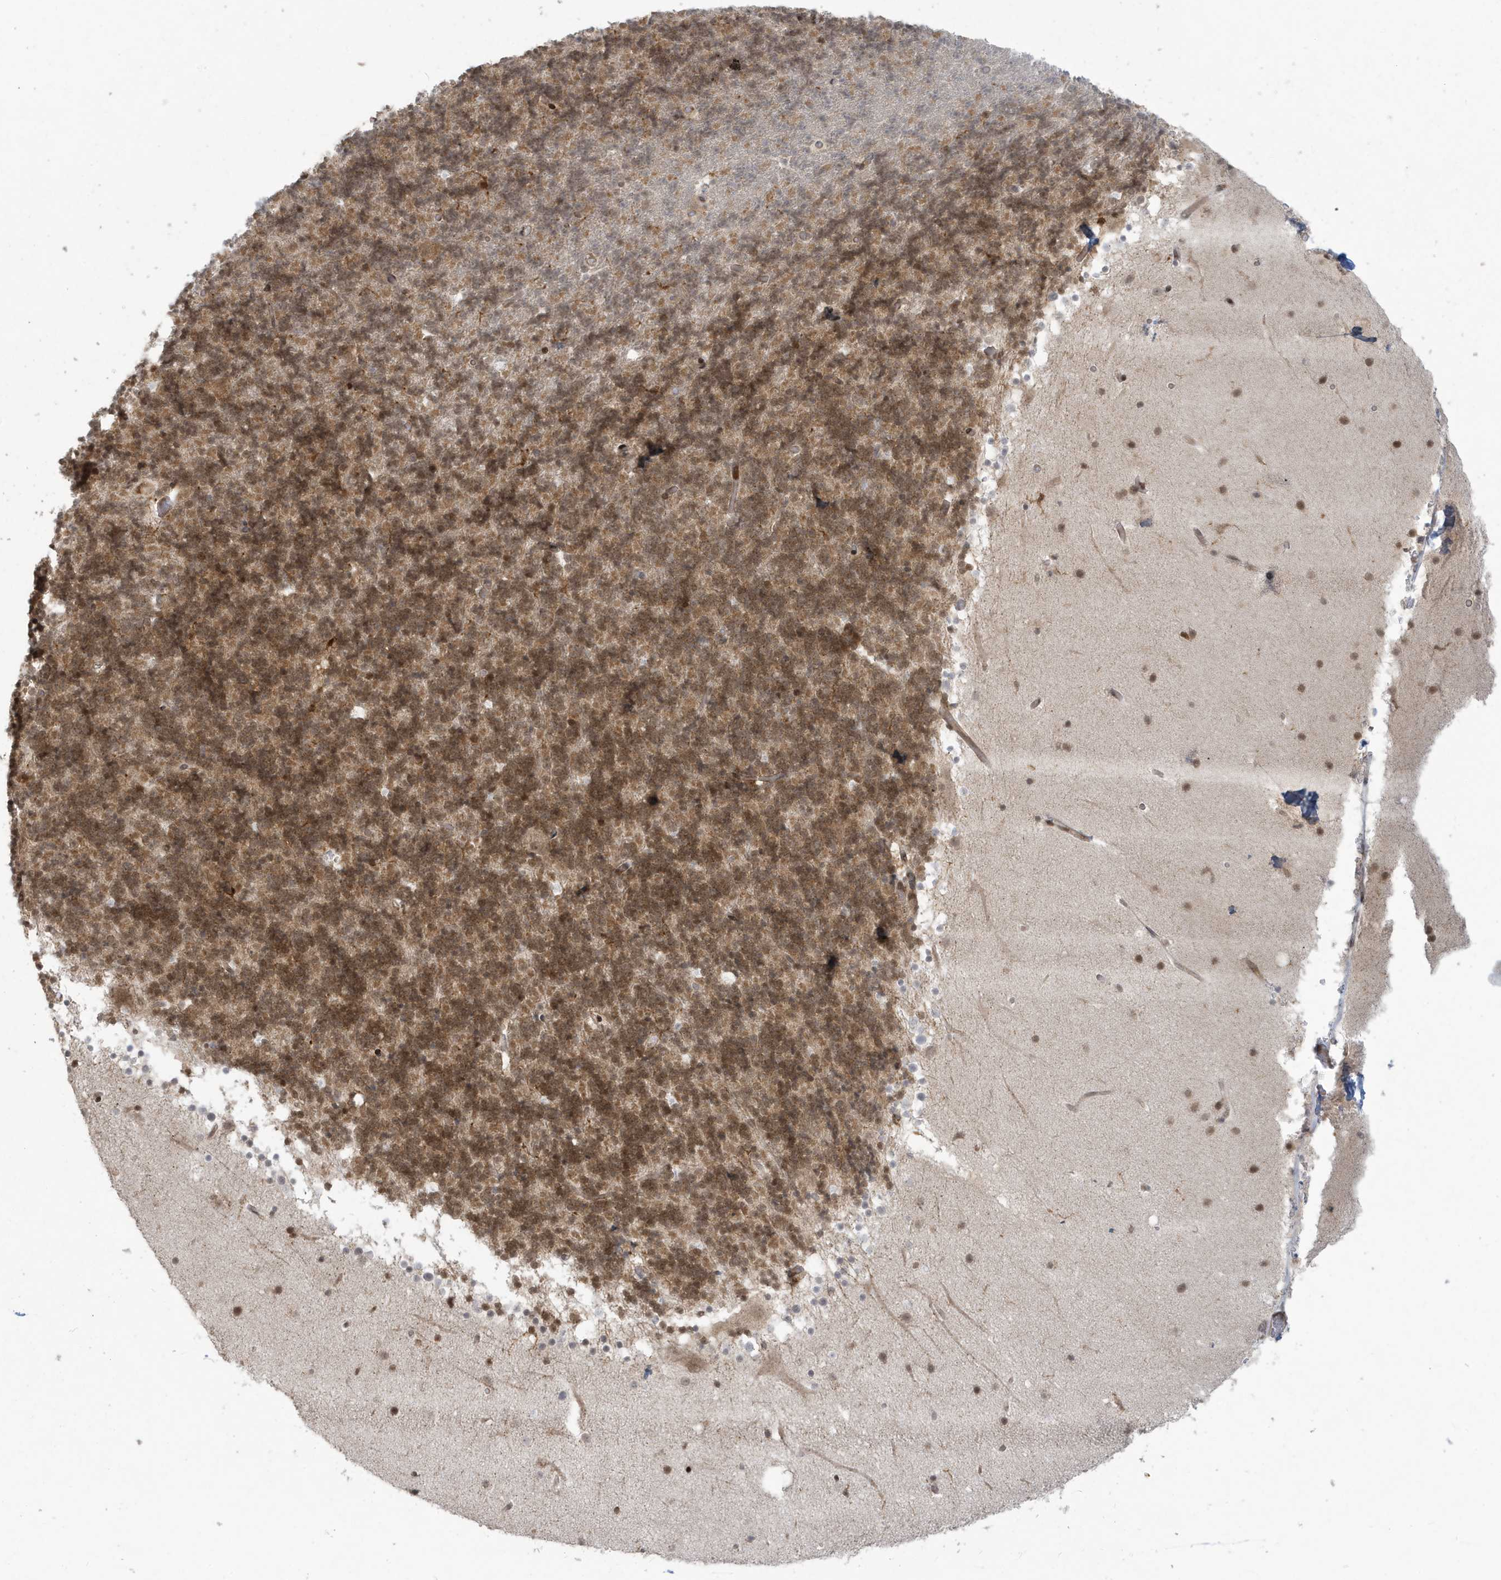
{"staining": {"intensity": "moderate", "quantity": "25%-75%", "location": "cytoplasmic/membranous,nuclear"}, "tissue": "cerebellum", "cell_type": "Cells in granular layer", "image_type": "normal", "snomed": [{"axis": "morphology", "description": "Normal tissue, NOS"}, {"axis": "topography", "description": "Cerebellum"}], "caption": "The photomicrograph displays immunohistochemical staining of normal cerebellum. There is moderate cytoplasmic/membranous,nuclear staining is identified in approximately 25%-75% of cells in granular layer.", "gene": "C1orf52", "patient": {"sex": "male", "age": 57}}